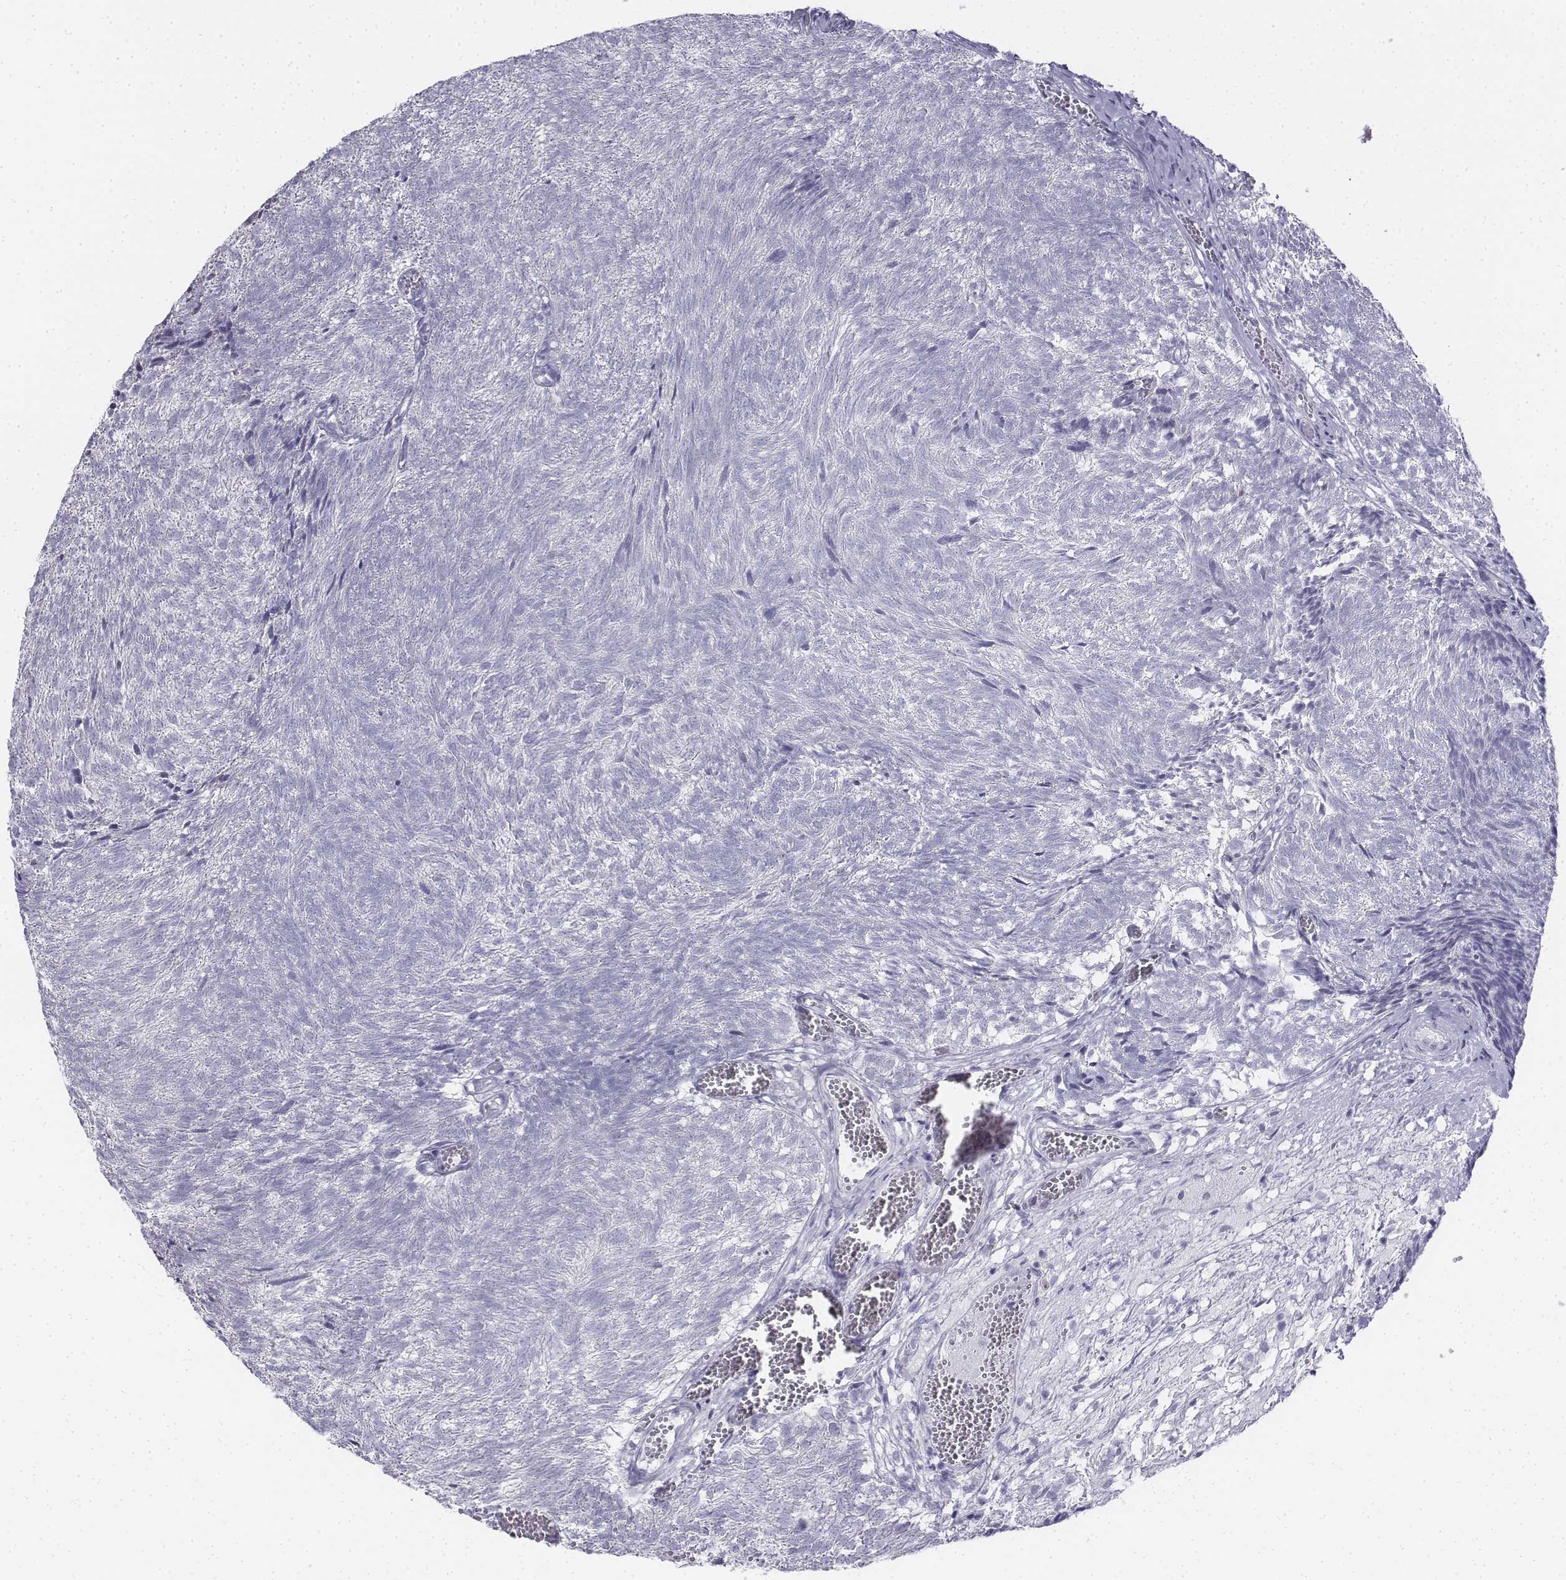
{"staining": {"intensity": "negative", "quantity": "none", "location": "none"}, "tissue": "urothelial cancer", "cell_type": "Tumor cells", "image_type": "cancer", "snomed": [{"axis": "morphology", "description": "Urothelial carcinoma, Low grade"}, {"axis": "topography", "description": "Urinary bladder"}], "caption": "The IHC micrograph has no significant positivity in tumor cells of urothelial carcinoma (low-grade) tissue.", "gene": "PENK", "patient": {"sex": "male", "age": 77}}